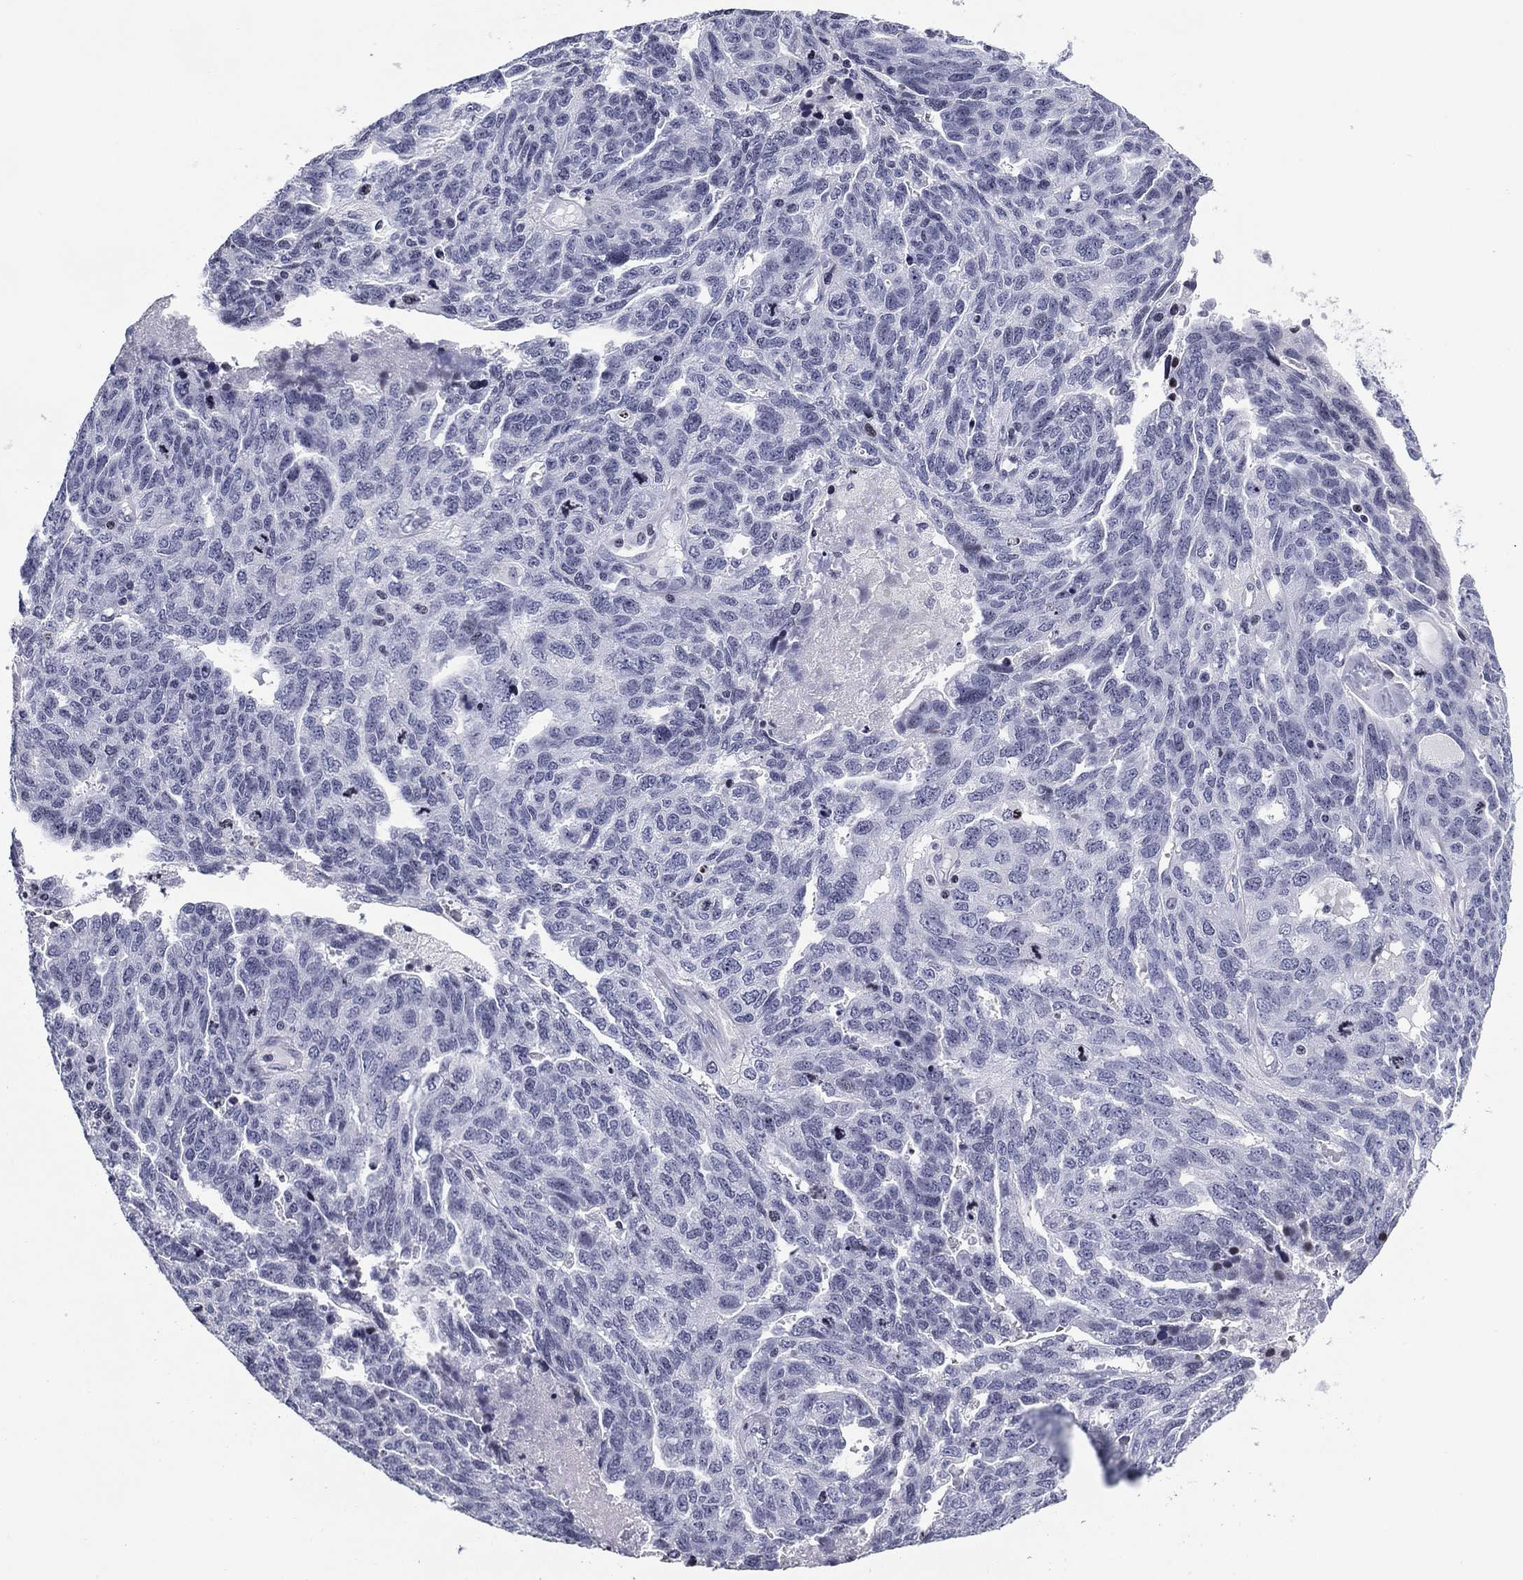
{"staining": {"intensity": "negative", "quantity": "none", "location": "none"}, "tissue": "ovarian cancer", "cell_type": "Tumor cells", "image_type": "cancer", "snomed": [{"axis": "morphology", "description": "Cystadenocarcinoma, serous, NOS"}, {"axis": "topography", "description": "Ovary"}], "caption": "This is an immunohistochemistry histopathology image of serous cystadenocarcinoma (ovarian). There is no expression in tumor cells.", "gene": "CCDC144A", "patient": {"sex": "female", "age": 71}}